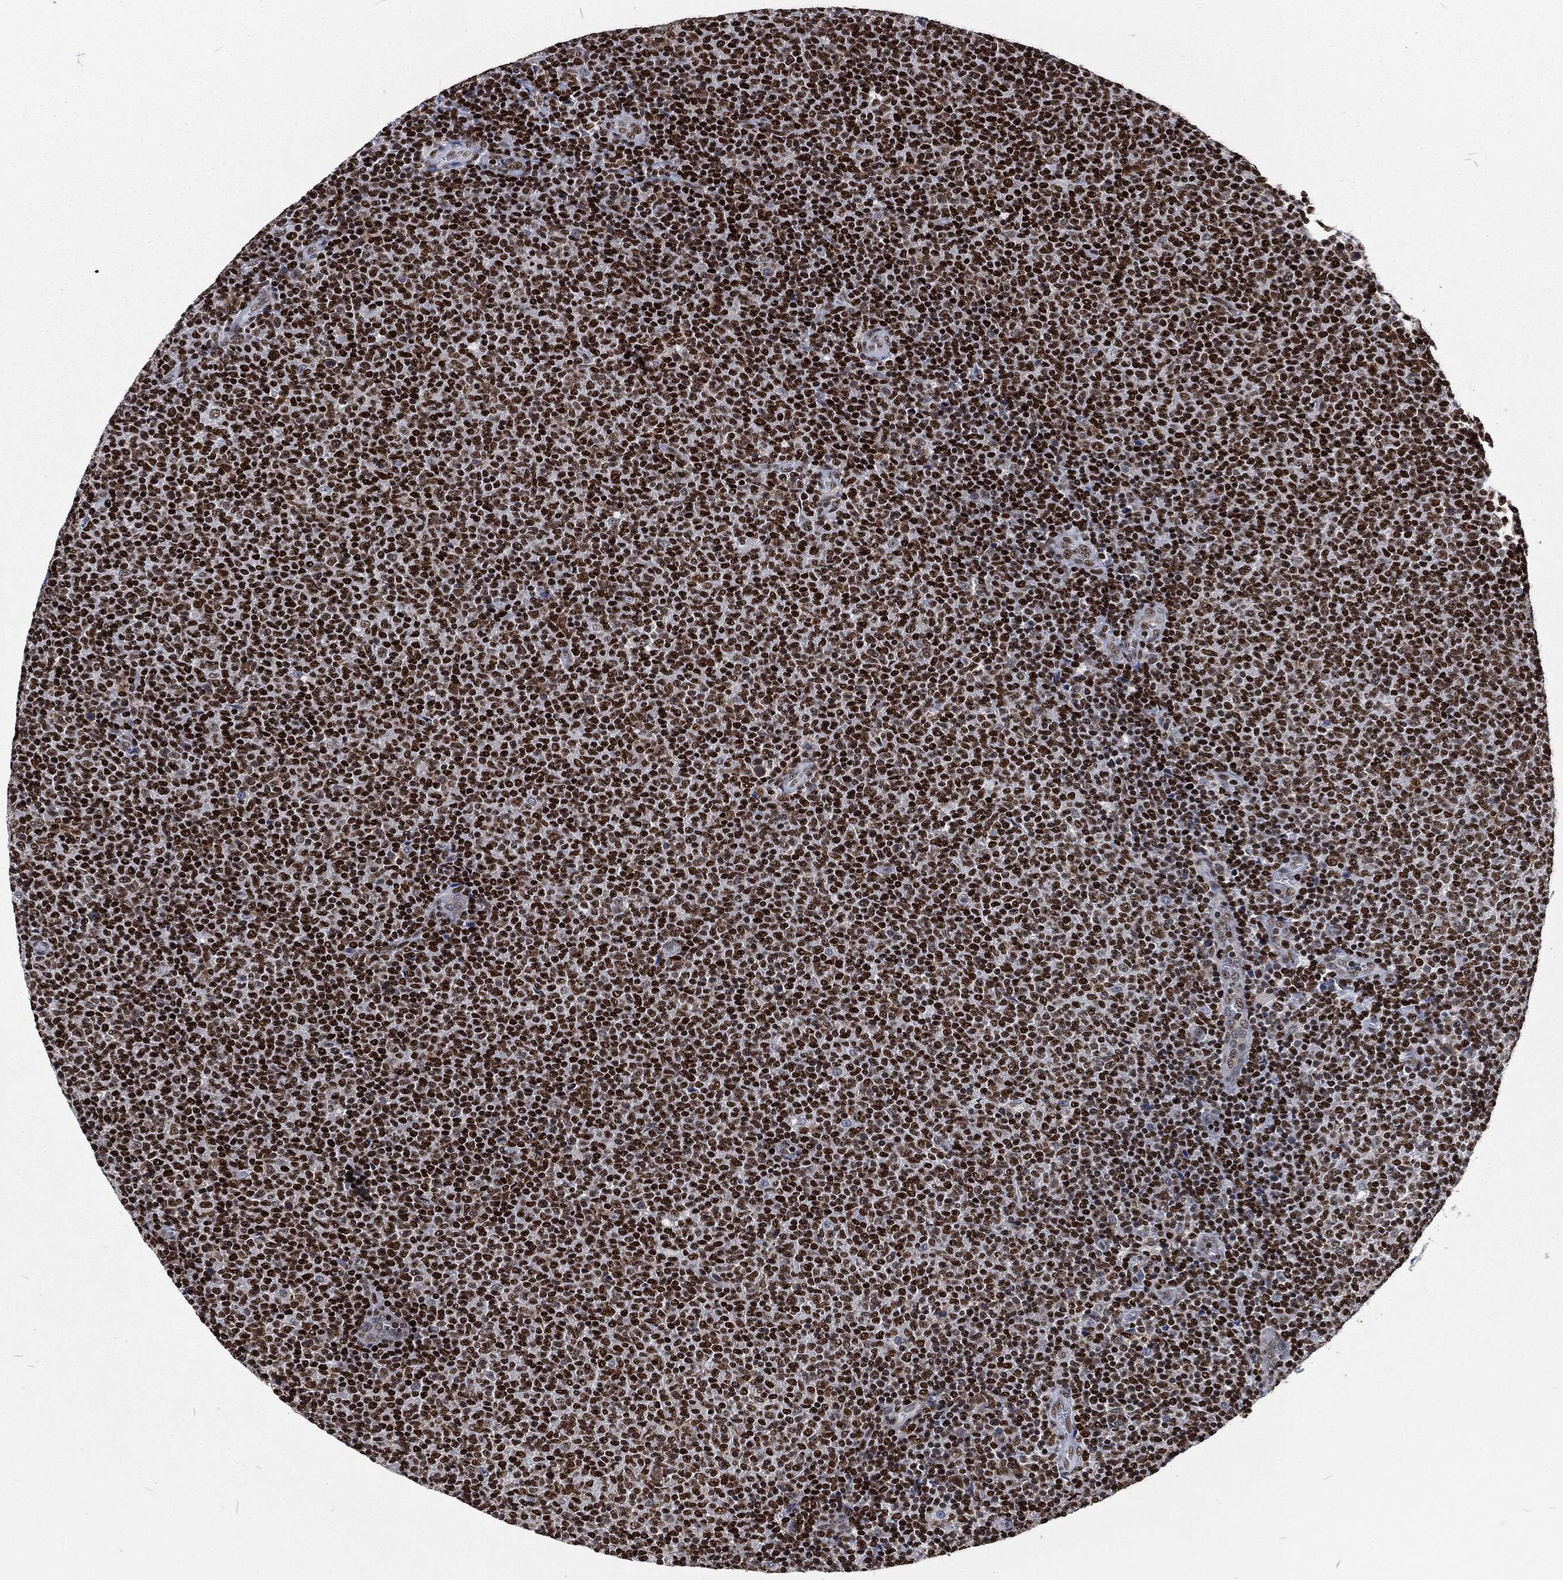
{"staining": {"intensity": "strong", "quantity": "25%-75%", "location": "nuclear"}, "tissue": "lymphoma", "cell_type": "Tumor cells", "image_type": "cancer", "snomed": [{"axis": "morphology", "description": "Malignant lymphoma, non-Hodgkin's type, Low grade"}, {"axis": "topography", "description": "Lymph node"}], "caption": "DAB (3,3'-diaminobenzidine) immunohistochemical staining of lymphoma shows strong nuclear protein positivity in approximately 25%-75% of tumor cells. (DAB = brown stain, brightfield microscopy at high magnification).", "gene": "DCPS", "patient": {"sex": "male", "age": 52}}